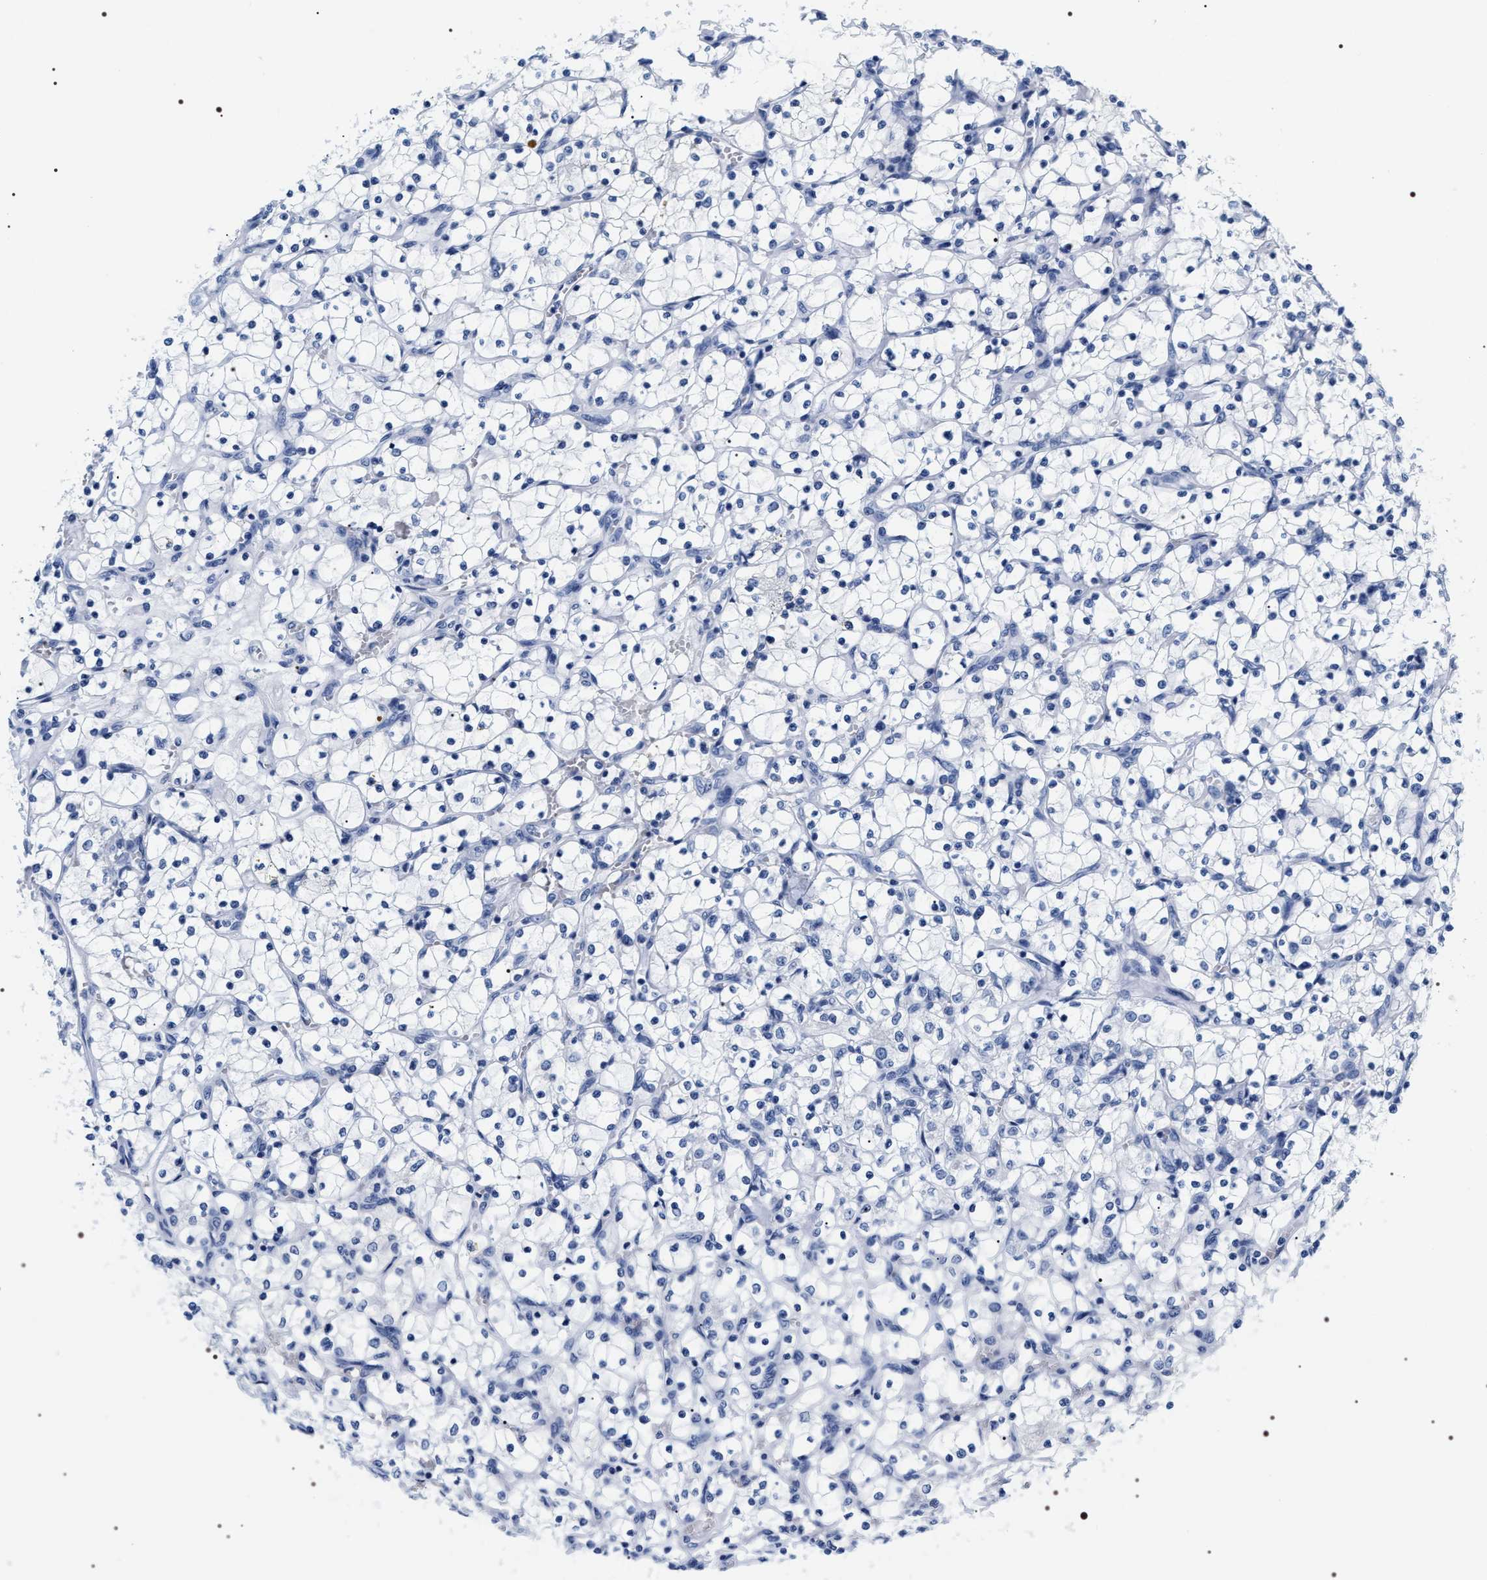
{"staining": {"intensity": "negative", "quantity": "none", "location": "none"}, "tissue": "renal cancer", "cell_type": "Tumor cells", "image_type": "cancer", "snomed": [{"axis": "morphology", "description": "Adenocarcinoma, NOS"}, {"axis": "topography", "description": "Kidney"}], "caption": "Renal cancer (adenocarcinoma) stained for a protein using immunohistochemistry (IHC) displays no expression tumor cells.", "gene": "ADH4", "patient": {"sex": "female", "age": 69}}